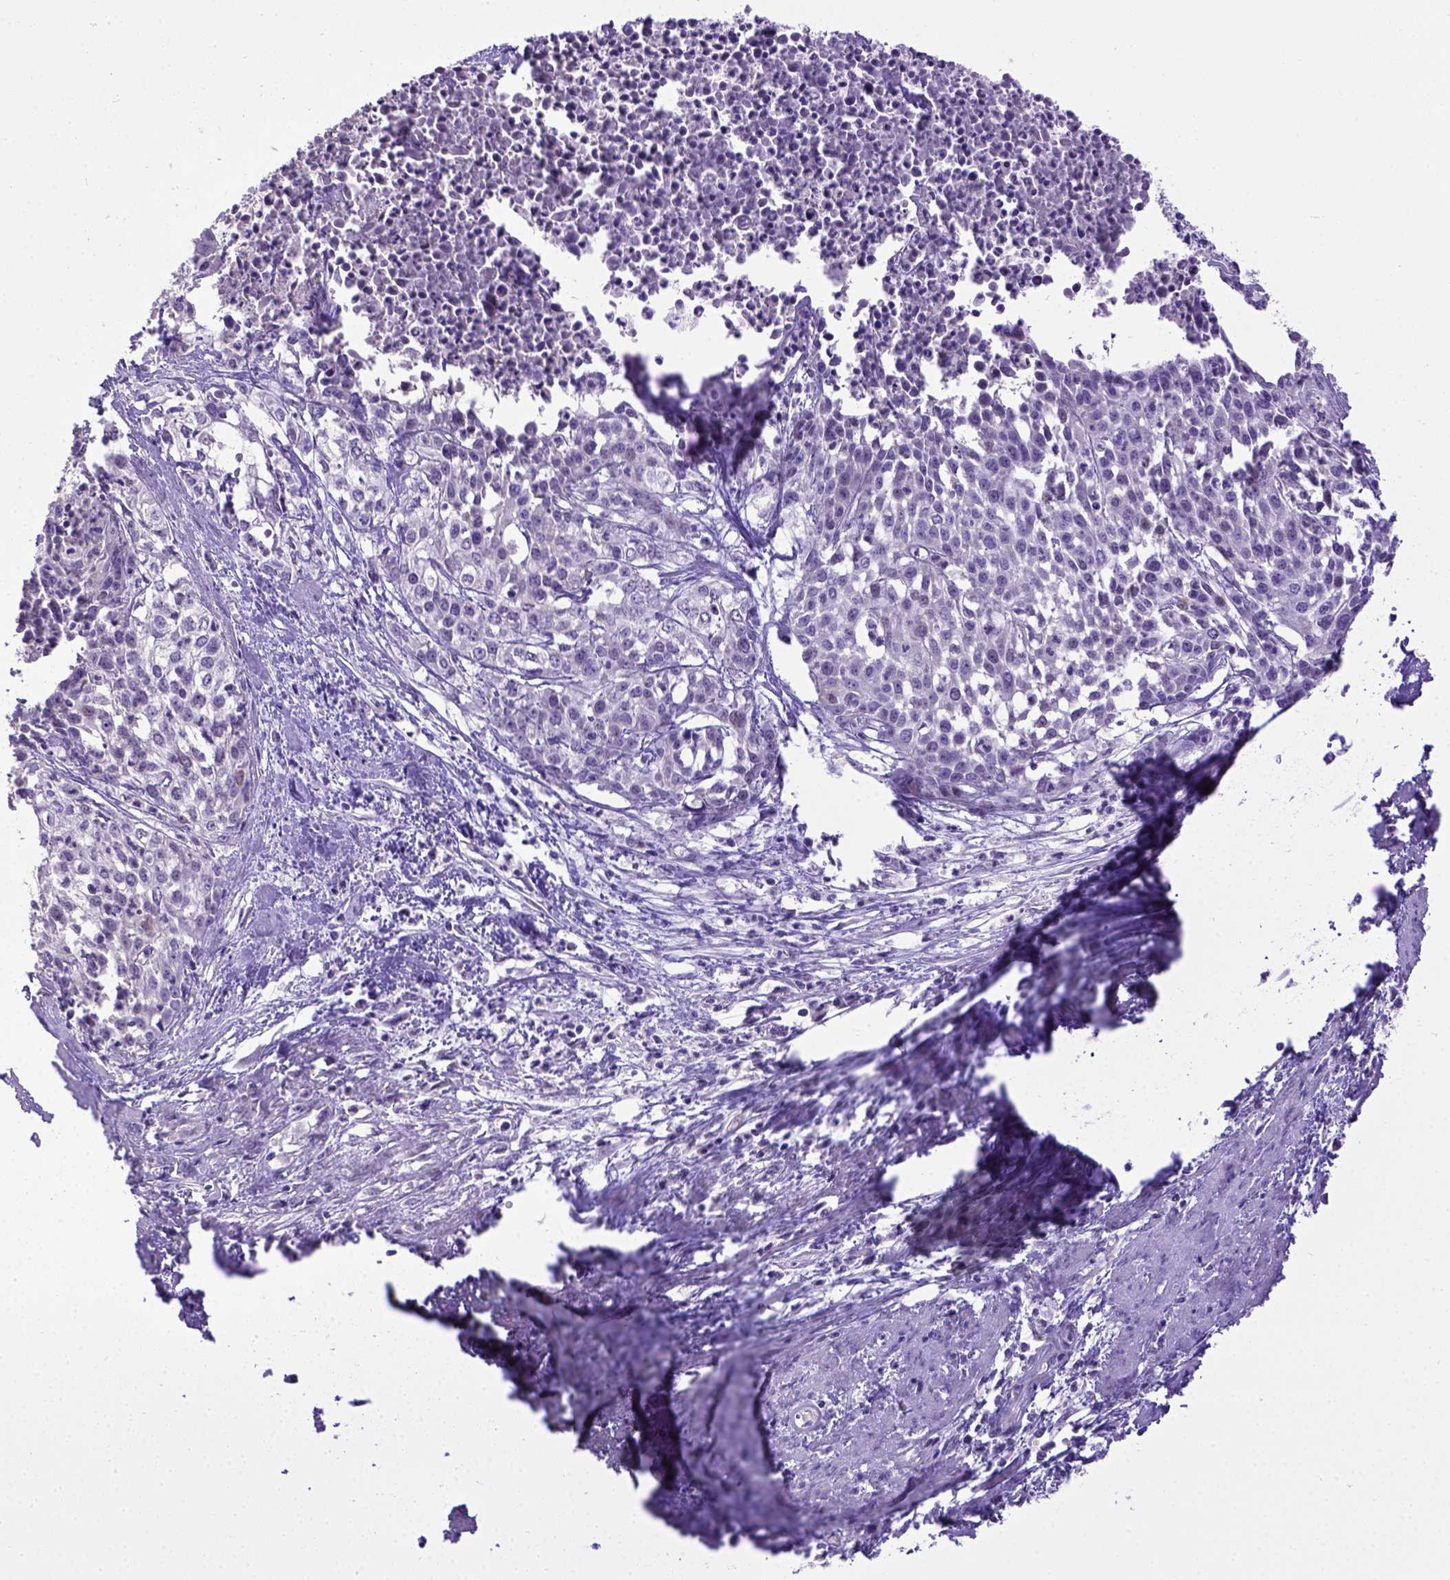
{"staining": {"intensity": "negative", "quantity": "none", "location": "none"}, "tissue": "cervical cancer", "cell_type": "Tumor cells", "image_type": "cancer", "snomed": [{"axis": "morphology", "description": "Squamous cell carcinoma, NOS"}, {"axis": "topography", "description": "Cervix"}], "caption": "Tumor cells are negative for brown protein staining in cervical cancer (squamous cell carcinoma).", "gene": "BTN1A1", "patient": {"sex": "female", "age": 39}}